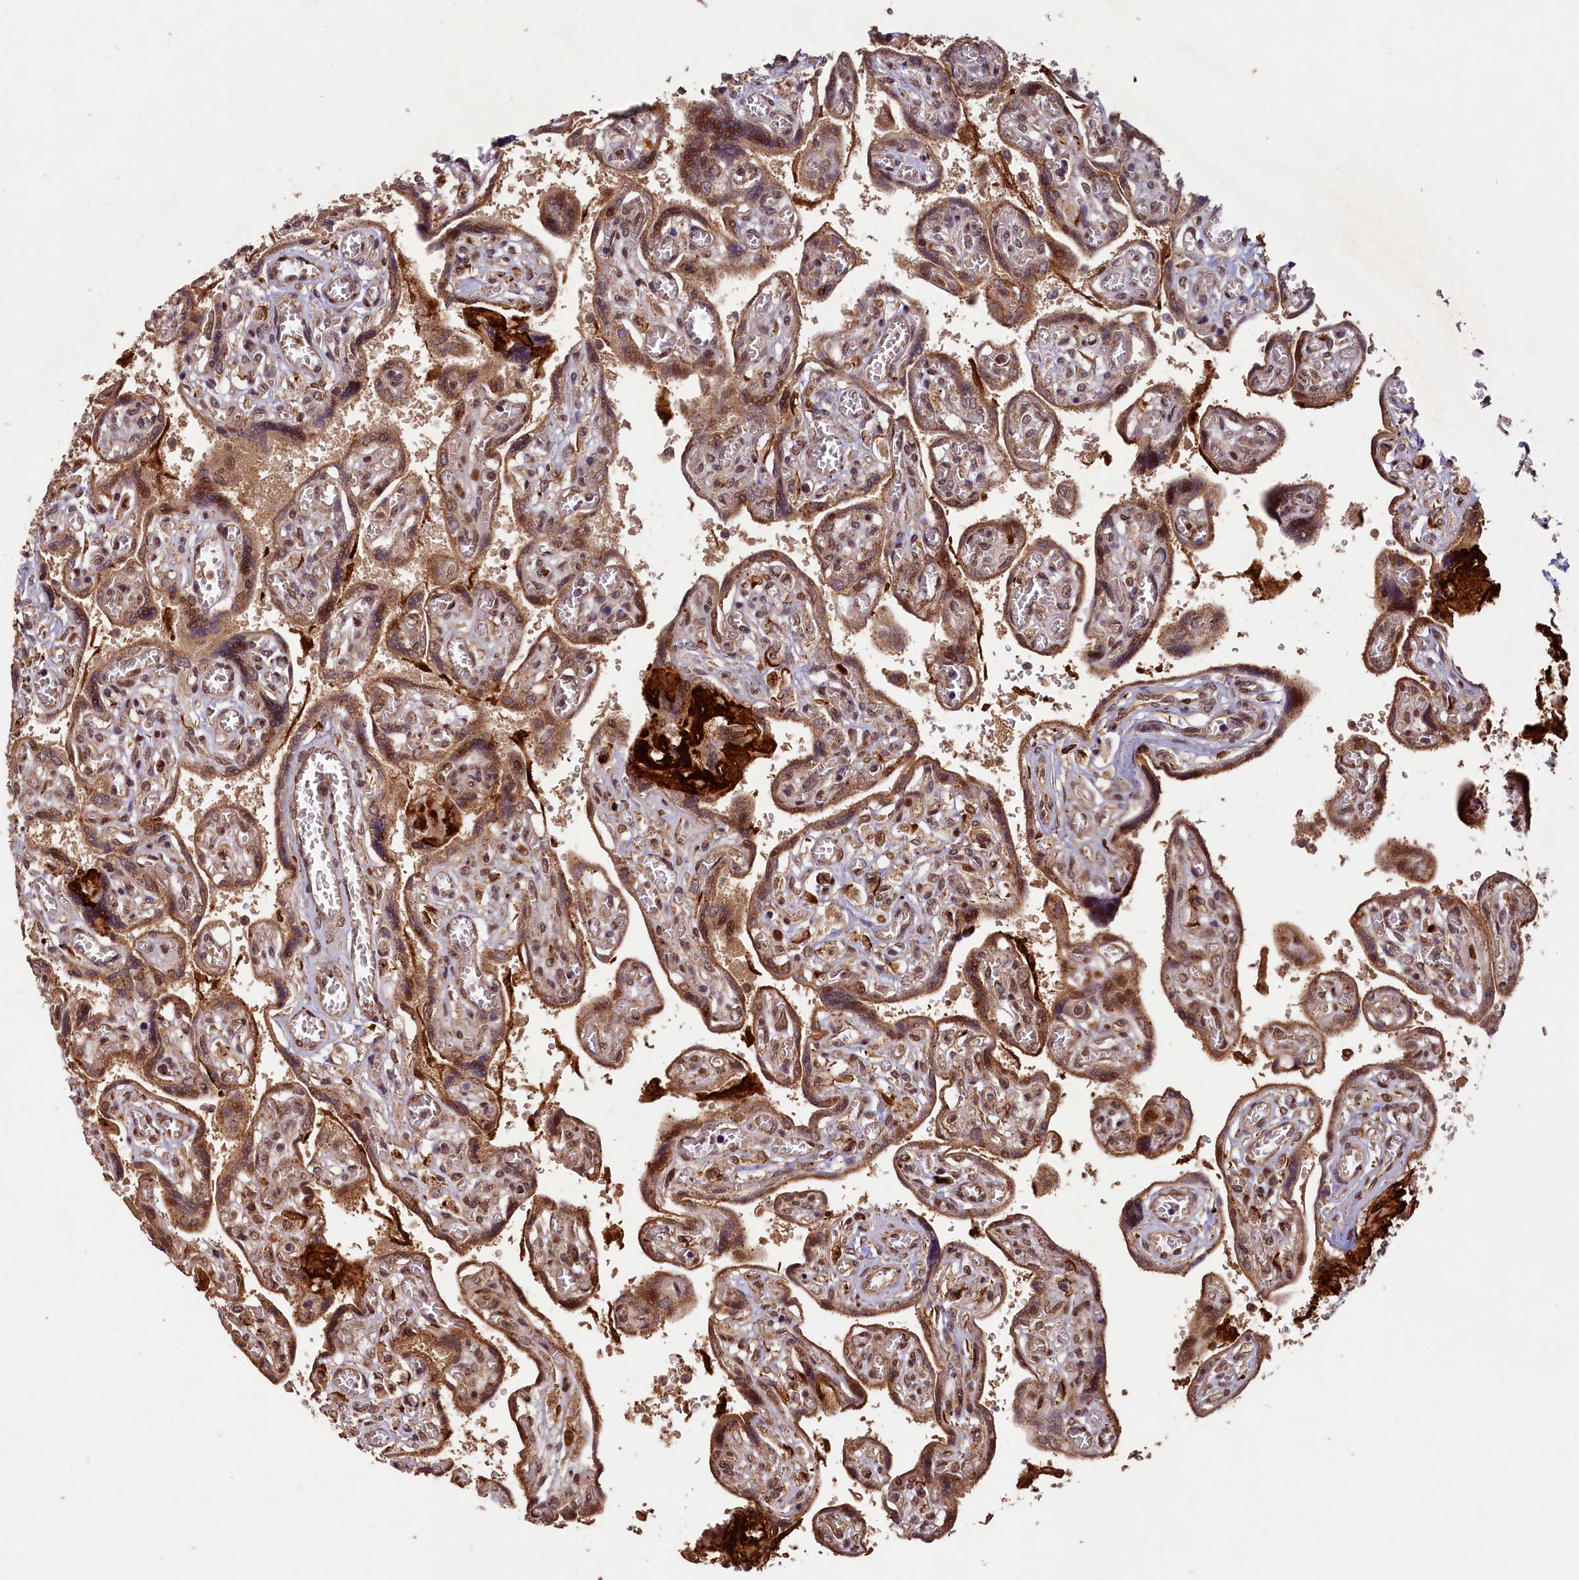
{"staining": {"intensity": "moderate", "quantity": ">75%", "location": "cytoplasmic/membranous,nuclear"}, "tissue": "placenta", "cell_type": "Trophoblastic cells", "image_type": "normal", "snomed": [{"axis": "morphology", "description": "Normal tissue, NOS"}, {"axis": "topography", "description": "Placenta"}], "caption": "IHC micrograph of normal human placenta stained for a protein (brown), which displays medium levels of moderate cytoplasmic/membranous,nuclear positivity in about >75% of trophoblastic cells.", "gene": "SHPRH", "patient": {"sex": "female", "age": 39}}